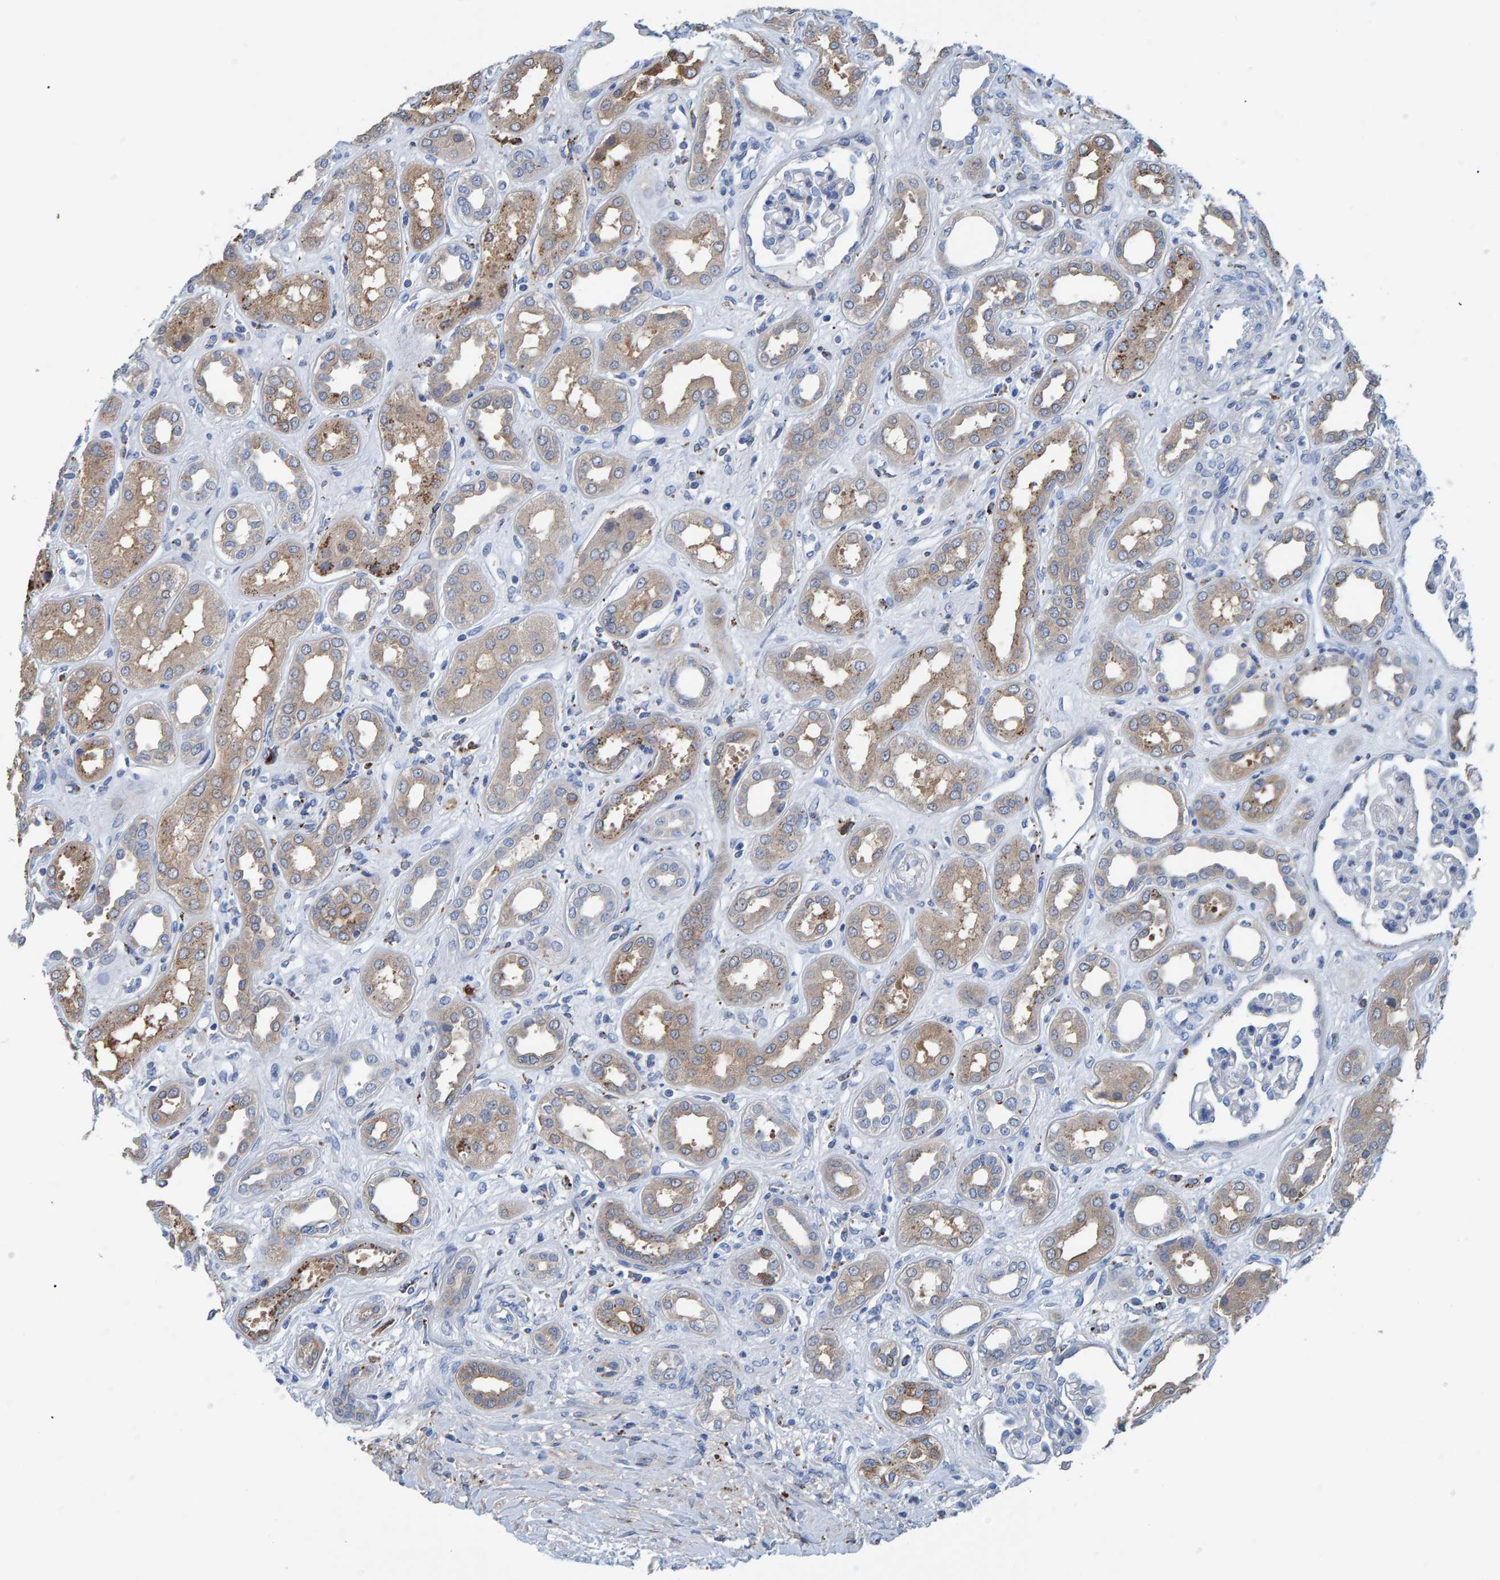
{"staining": {"intensity": "negative", "quantity": "none", "location": "none"}, "tissue": "kidney", "cell_type": "Cells in glomeruli", "image_type": "normal", "snomed": [{"axis": "morphology", "description": "Normal tissue, NOS"}, {"axis": "topography", "description": "Kidney"}], "caption": "Cells in glomeruli are negative for brown protein staining in normal kidney. (Stains: DAB (3,3'-diaminobenzidine) immunohistochemistry (IHC) with hematoxylin counter stain, Microscopy: brightfield microscopy at high magnification).", "gene": "IDO1", "patient": {"sex": "male", "age": 59}}